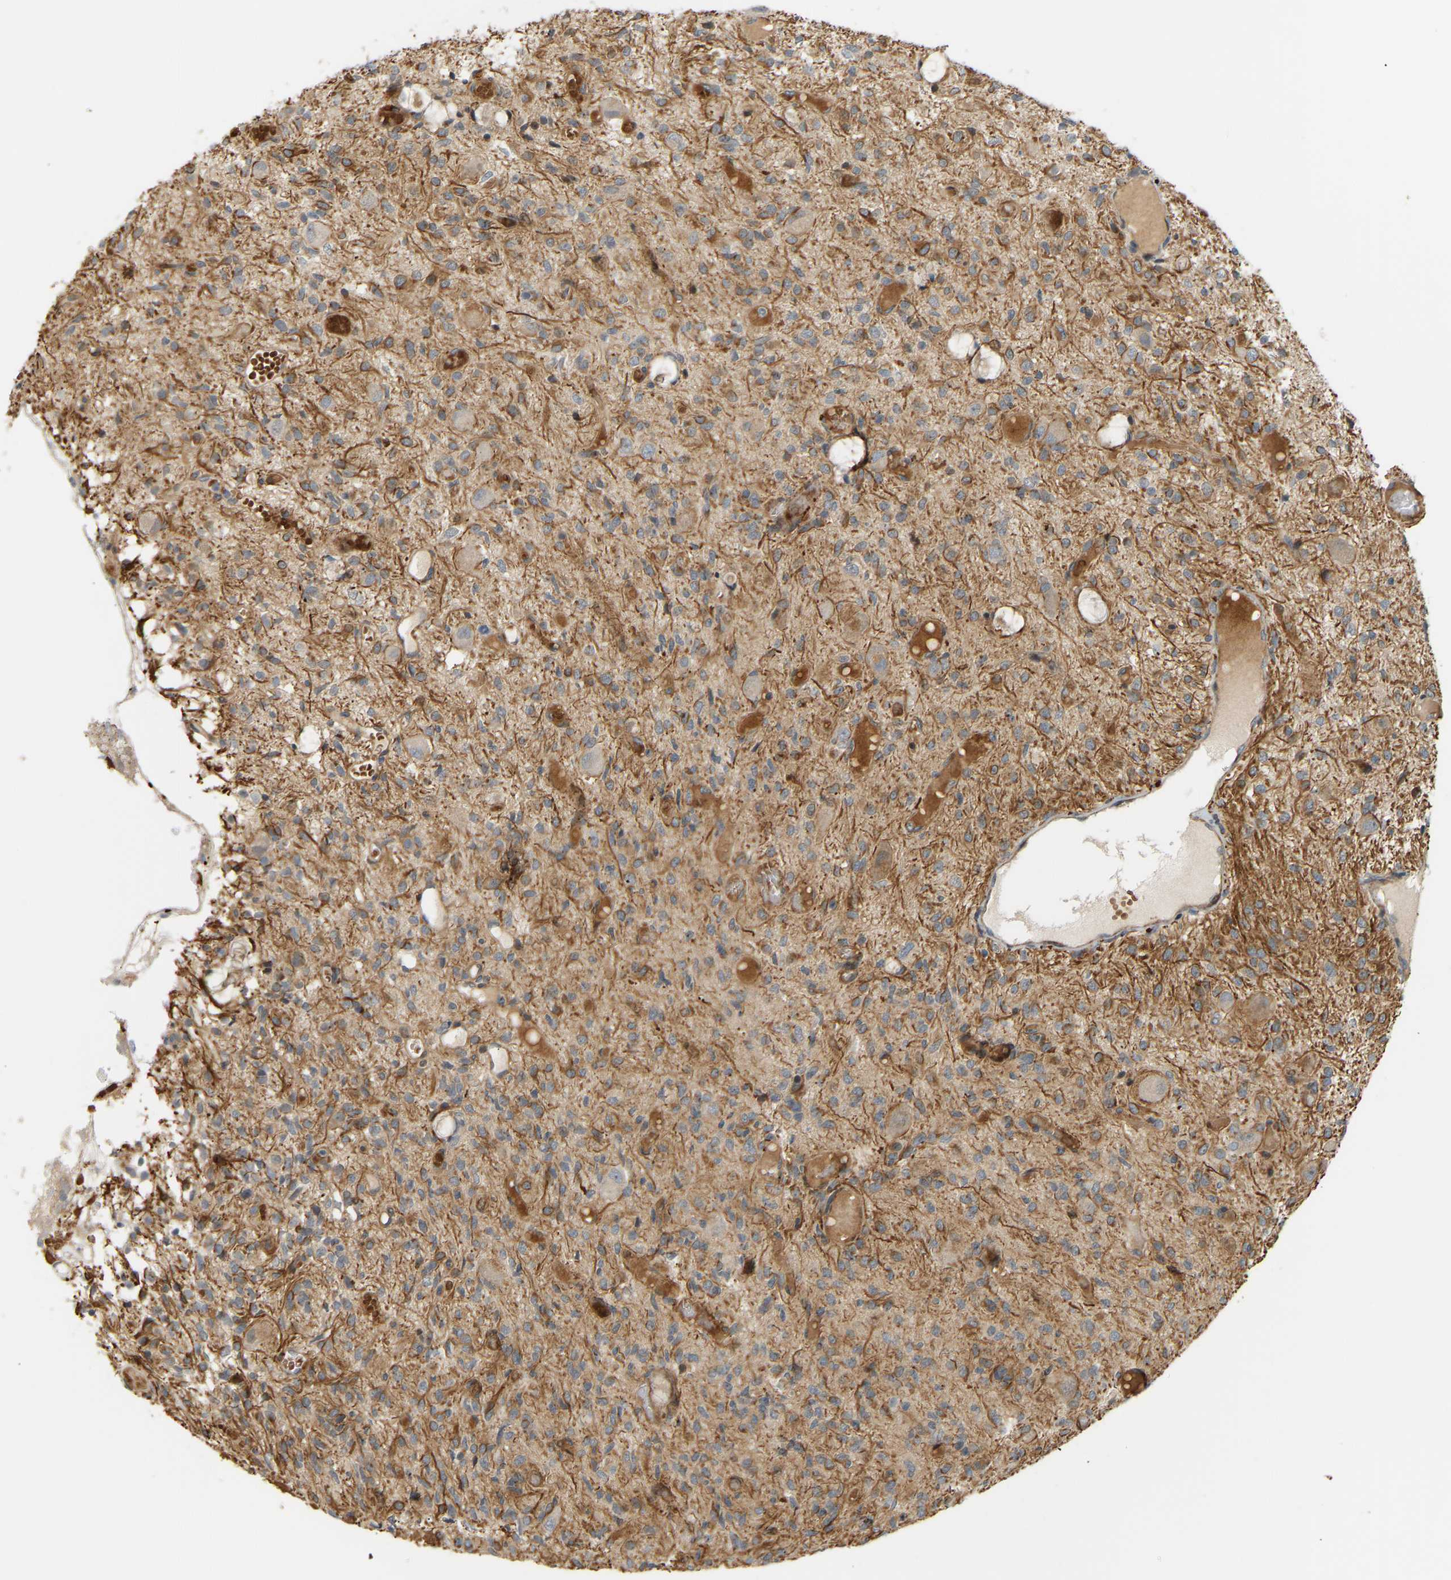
{"staining": {"intensity": "moderate", "quantity": ">75%", "location": "cytoplasmic/membranous"}, "tissue": "glioma", "cell_type": "Tumor cells", "image_type": "cancer", "snomed": [{"axis": "morphology", "description": "Glioma, malignant, High grade"}, {"axis": "topography", "description": "Brain"}], "caption": "This is a histology image of immunohistochemistry (IHC) staining of malignant high-grade glioma, which shows moderate staining in the cytoplasmic/membranous of tumor cells.", "gene": "POGLUT2", "patient": {"sex": "female", "age": 59}}